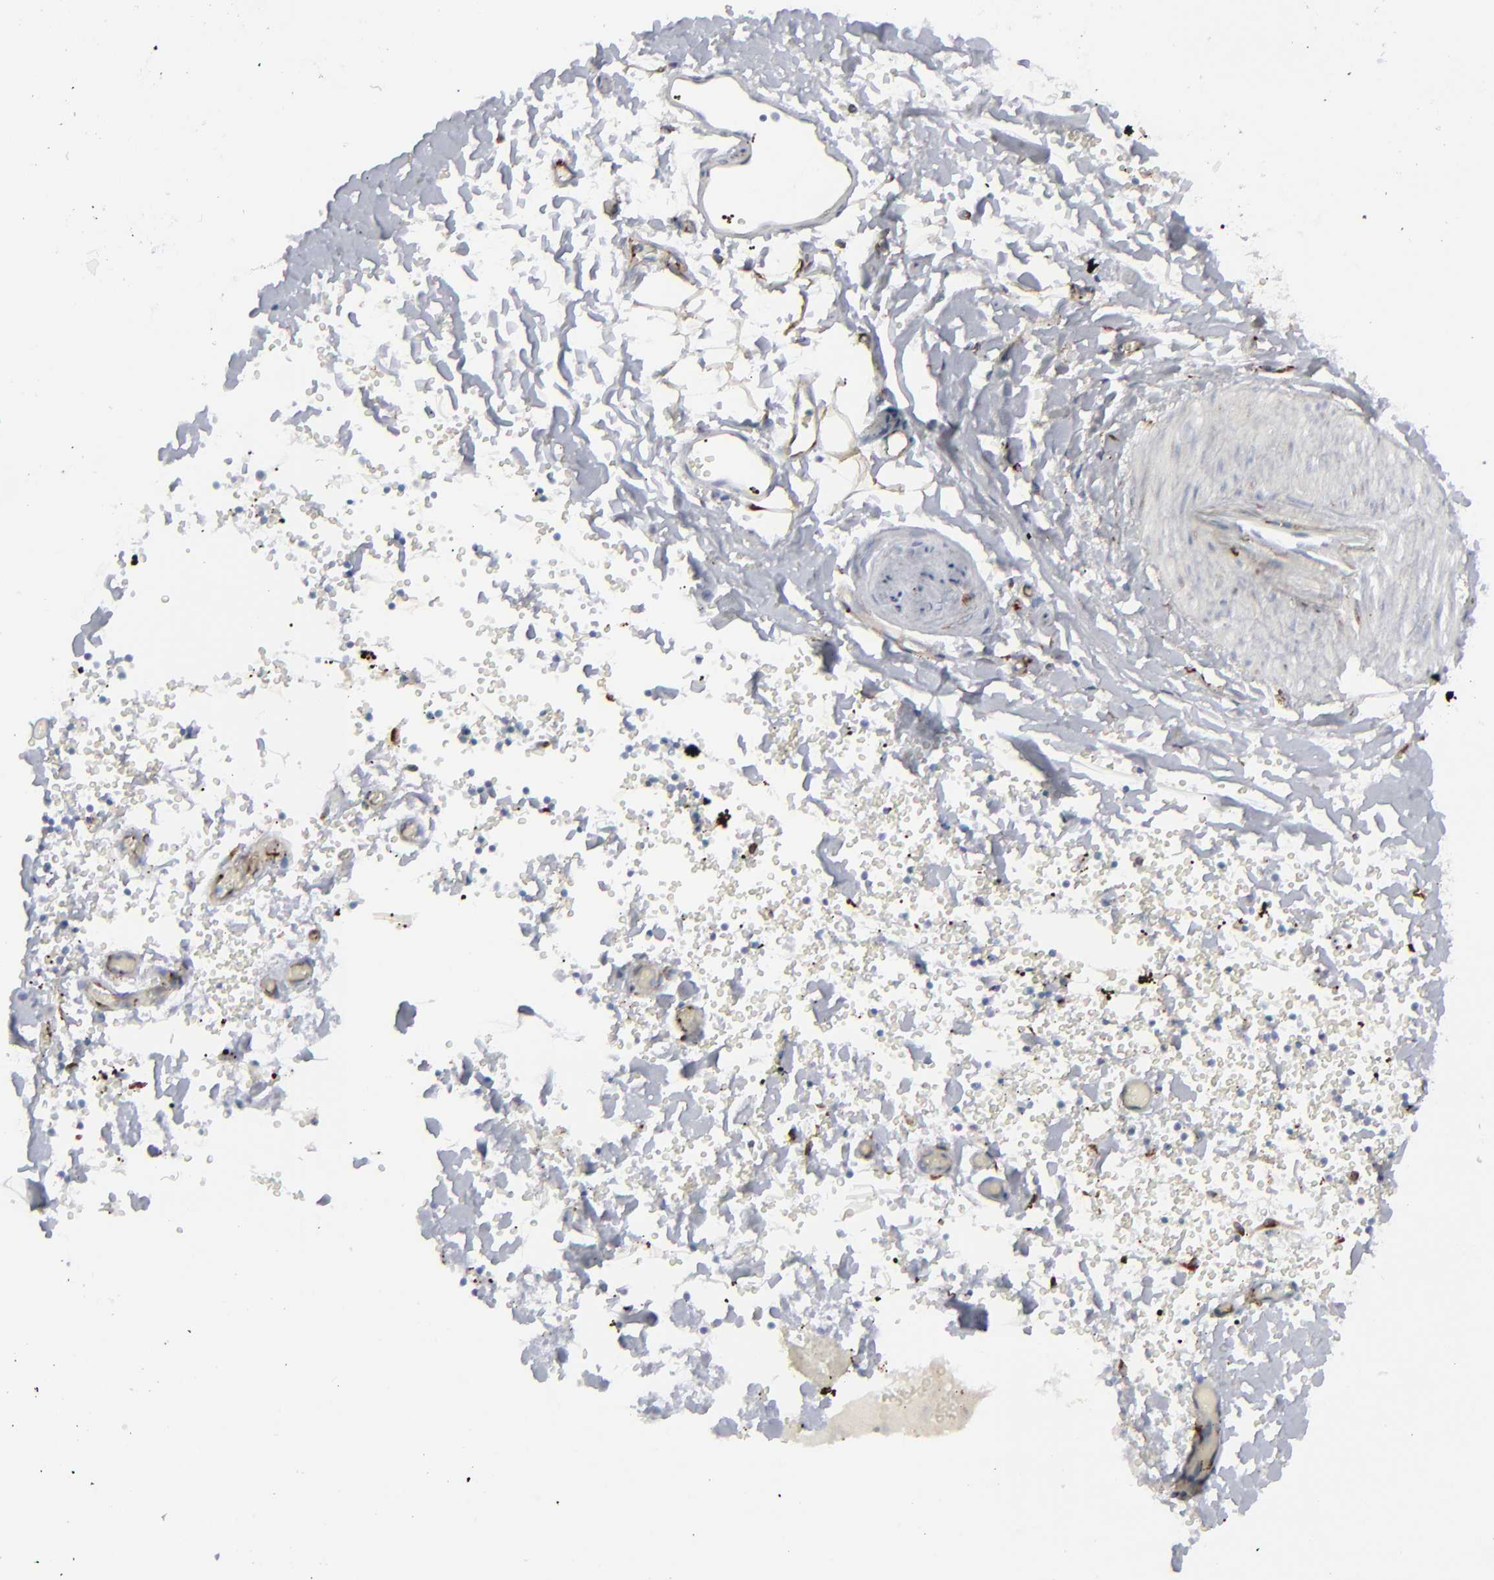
{"staining": {"intensity": "moderate", "quantity": "25%-75%", "location": "cytoplasmic/membranous"}, "tissue": "adipose tissue", "cell_type": "Adipocytes", "image_type": "normal", "snomed": [{"axis": "morphology", "description": "Normal tissue, NOS"}, {"axis": "topography", "description": "Bronchus"}, {"axis": "topography", "description": "Lung"}], "caption": "A brown stain labels moderate cytoplasmic/membranous staining of a protein in adipocytes of unremarkable adipose tissue.", "gene": "SPARC", "patient": {"sex": "female", "age": 56}}